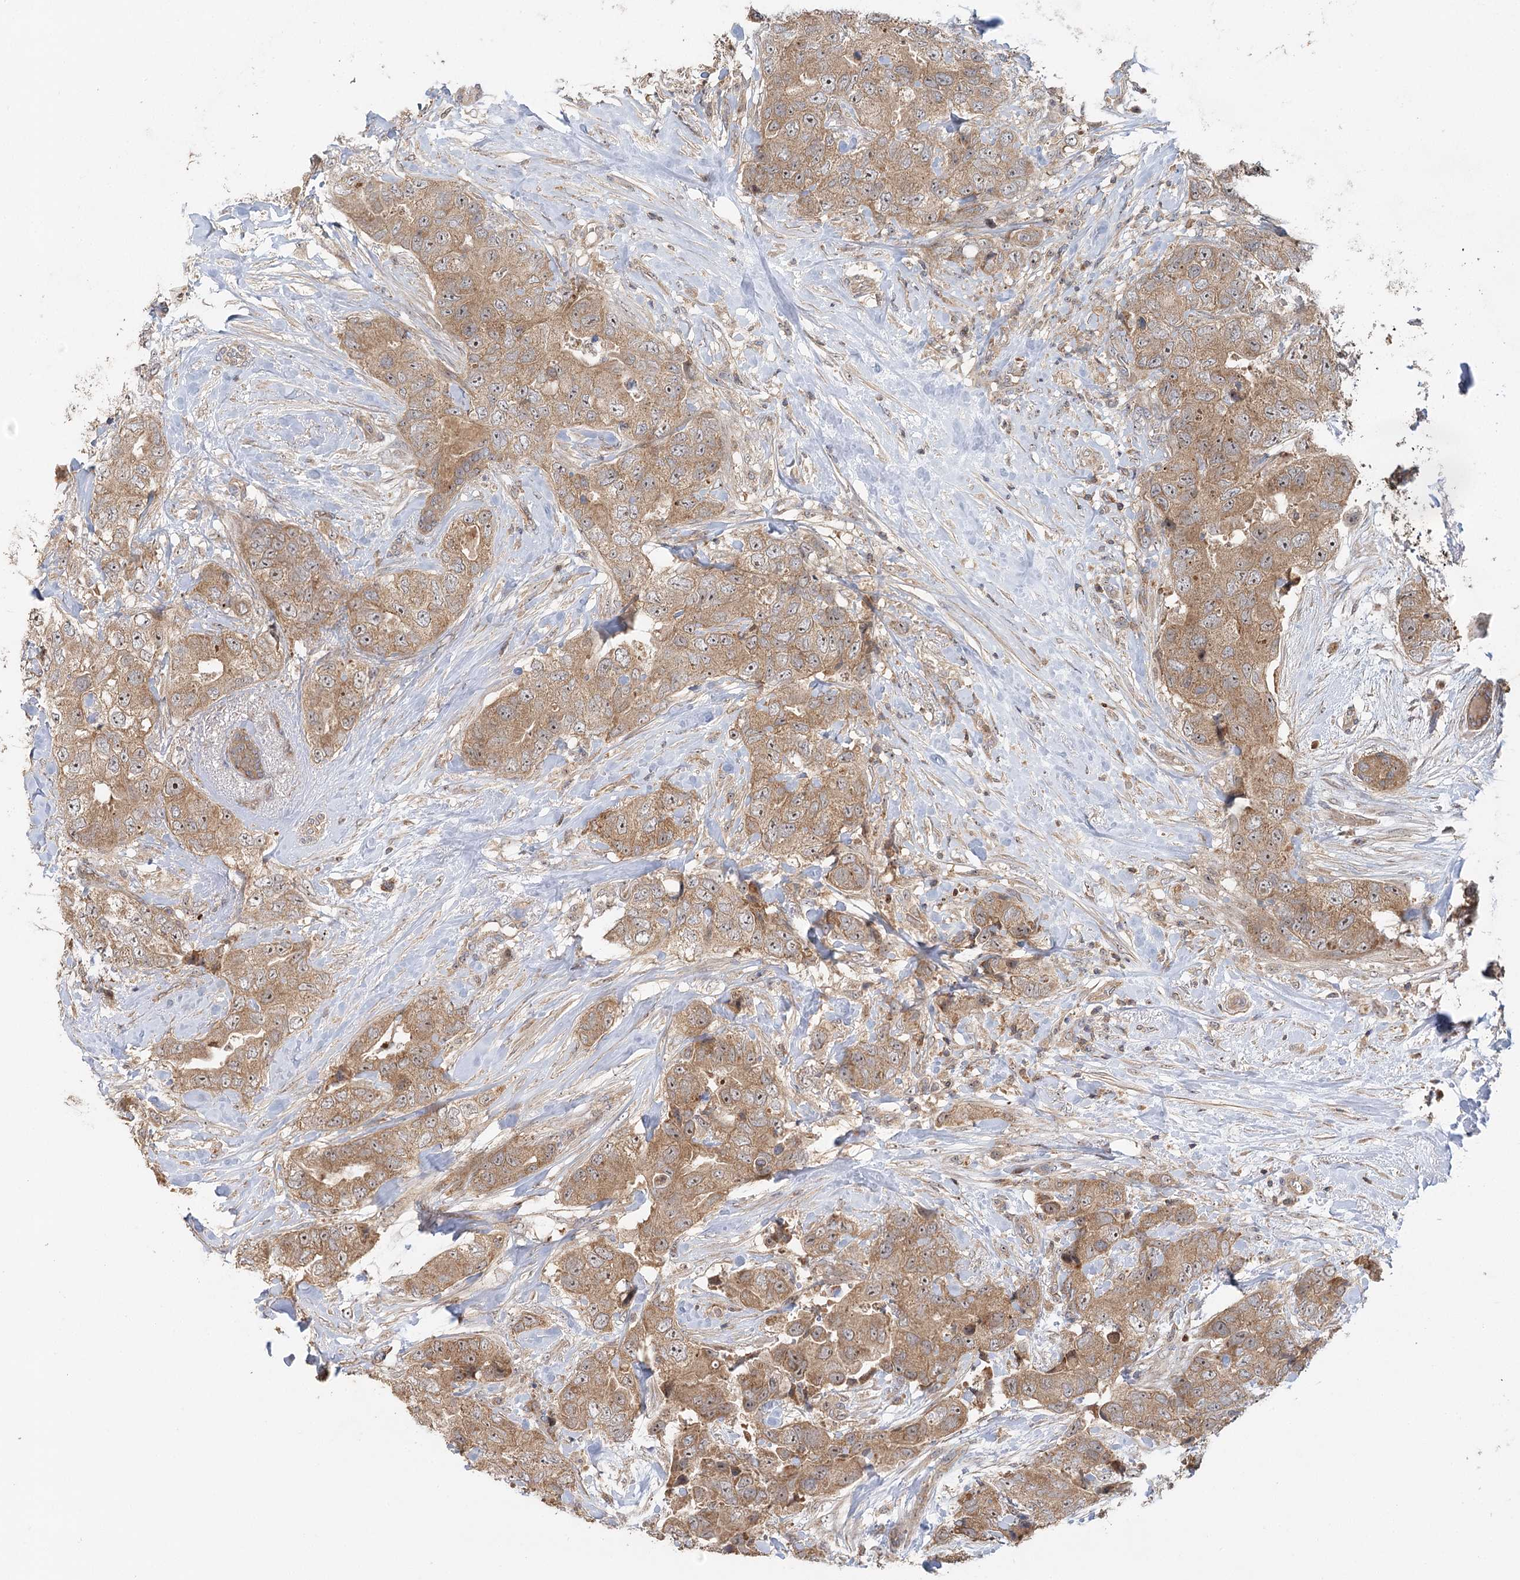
{"staining": {"intensity": "moderate", "quantity": ">75%", "location": "cytoplasmic/membranous,nuclear"}, "tissue": "breast cancer", "cell_type": "Tumor cells", "image_type": "cancer", "snomed": [{"axis": "morphology", "description": "Duct carcinoma"}, {"axis": "topography", "description": "Breast"}], "caption": "DAB (3,3'-diaminobenzidine) immunohistochemical staining of intraductal carcinoma (breast) displays moderate cytoplasmic/membranous and nuclear protein positivity in approximately >75% of tumor cells.", "gene": "RAPGEF6", "patient": {"sex": "female", "age": 62}}